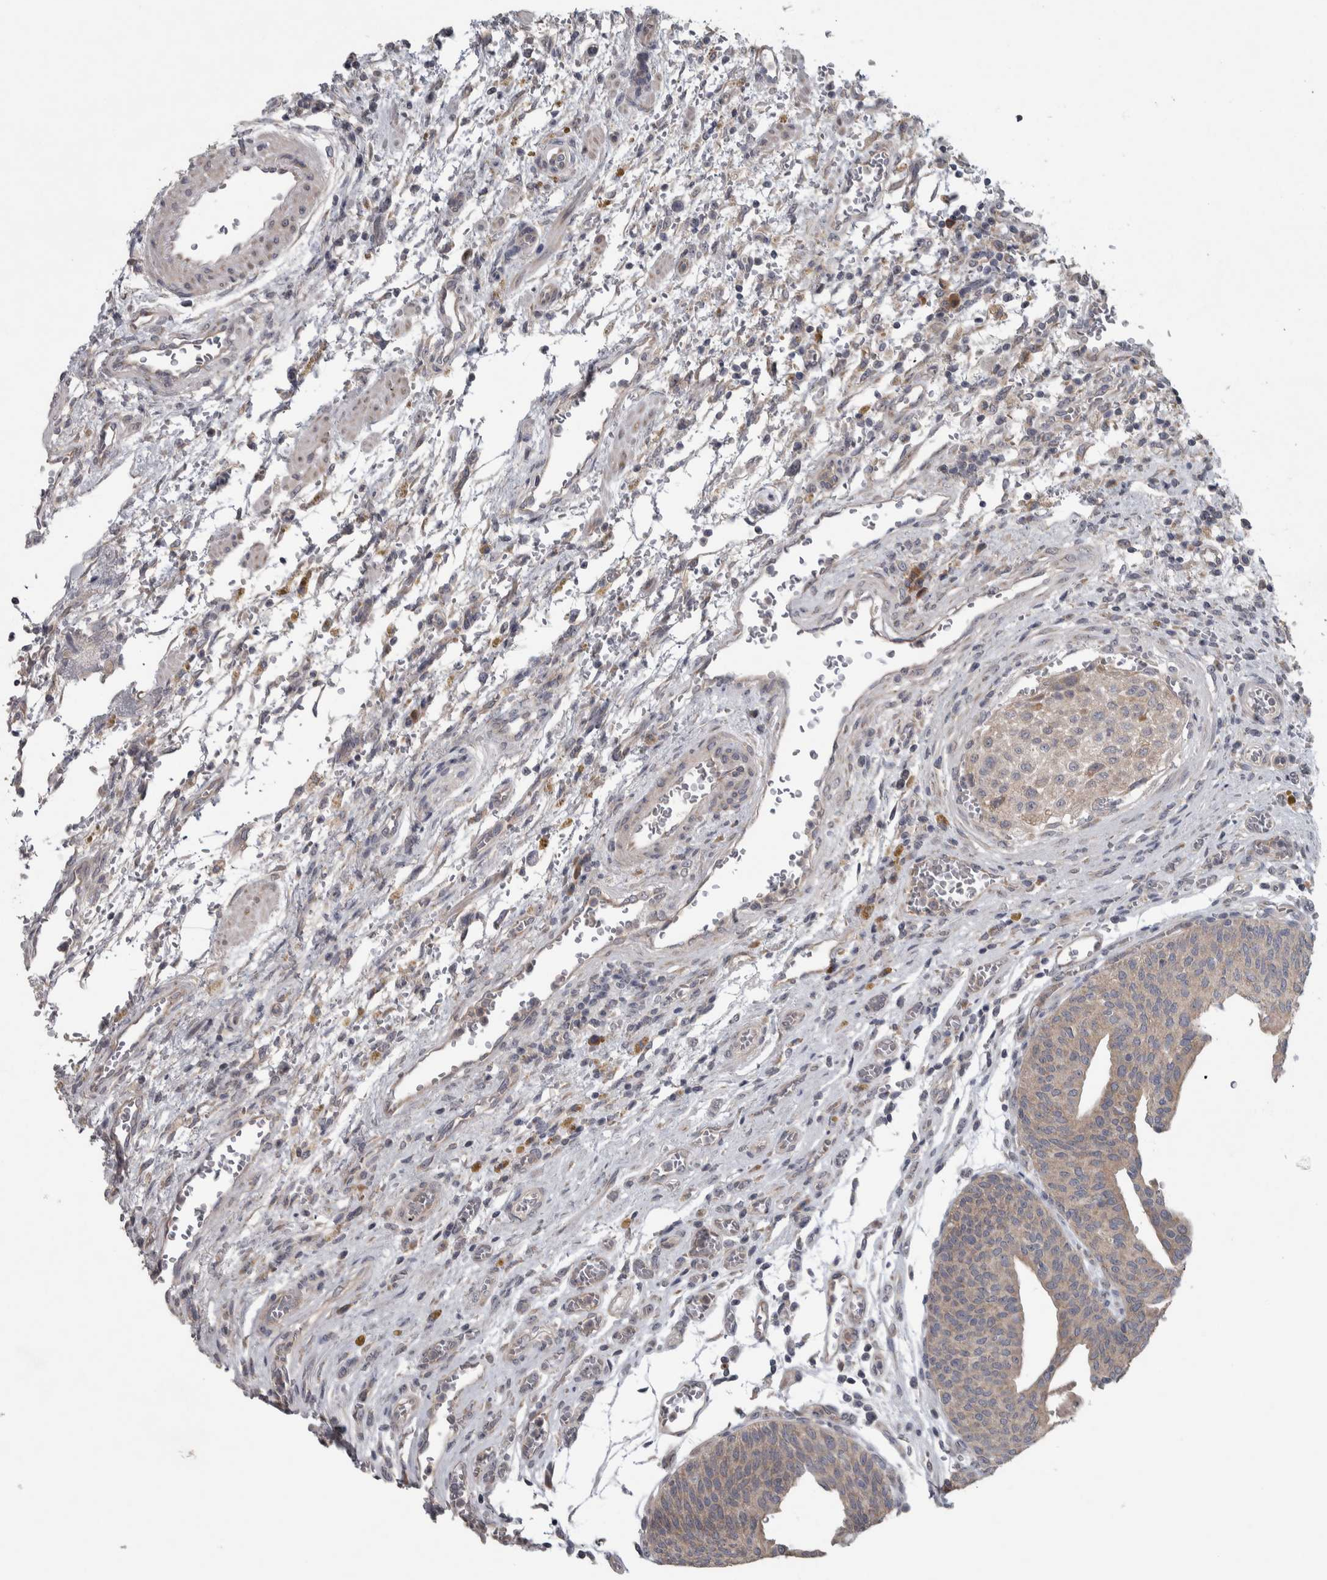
{"staining": {"intensity": "weak", "quantity": ">75%", "location": "cytoplasmic/membranous"}, "tissue": "urothelial cancer", "cell_type": "Tumor cells", "image_type": "cancer", "snomed": [{"axis": "morphology", "description": "Urothelial carcinoma, Low grade"}, {"axis": "morphology", "description": "Urothelial carcinoma, High grade"}, {"axis": "topography", "description": "Urinary bladder"}], "caption": "The immunohistochemical stain labels weak cytoplasmic/membranous expression in tumor cells of urothelial cancer tissue.", "gene": "SRP68", "patient": {"sex": "male", "age": 35}}